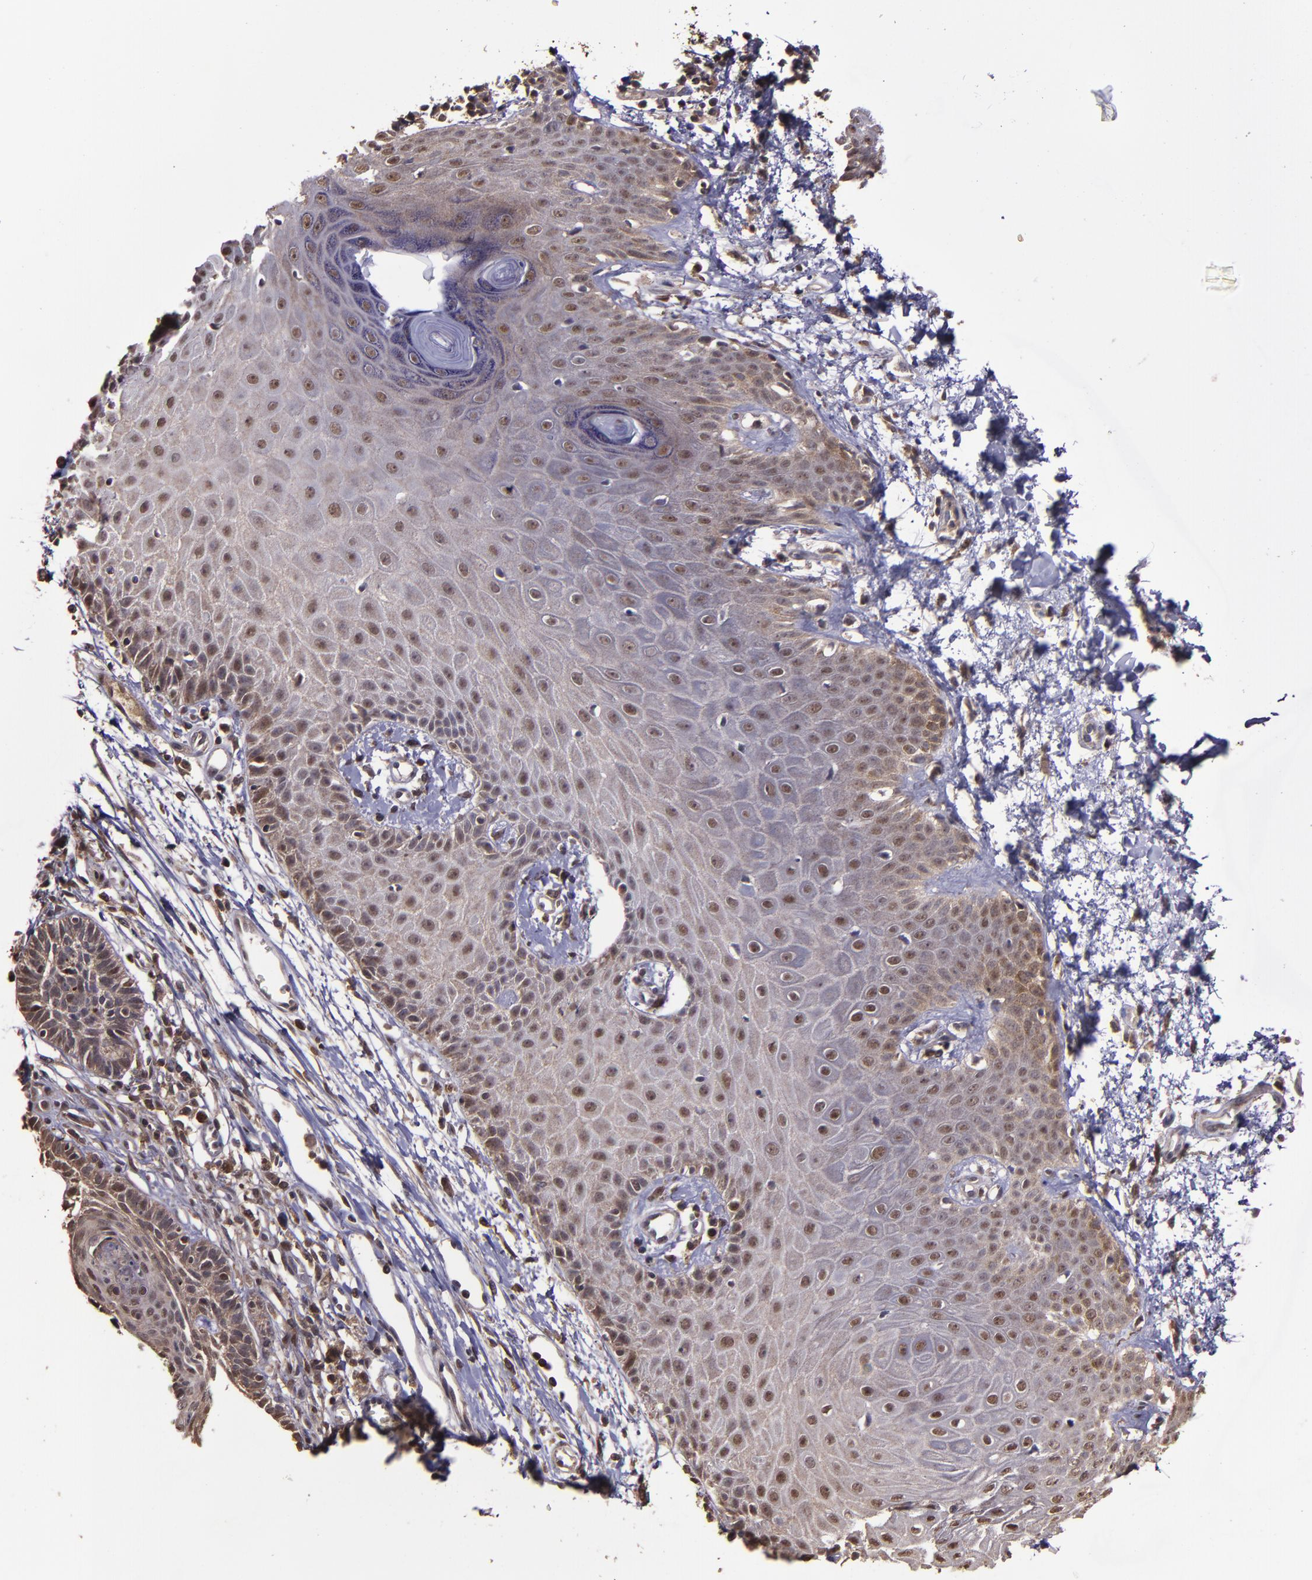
{"staining": {"intensity": "moderate", "quantity": ">75%", "location": "cytoplasmic/membranous,nuclear"}, "tissue": "skin cancer", "cell_type": "Tumor cells", "image_type": "cancer", "snomed": [{"axis": "morphology", "description": "Basal cell carcinoma"}, {"axis": "topography", "description": "Skin"}], "caption": "Skin cancer (basal cell carcinoma) stained for a protein displays moderate cytoplasmic/membranous and nuclear positivity in tumor cells. The staining was performed using DAB (3,3'-diaminobenzidine), with brown indicating positive protein expression. Nuclei are stained blue with hematoxylin.", "gene": "SERPINF2", "patient": {"sex": "male", "age": 67}}